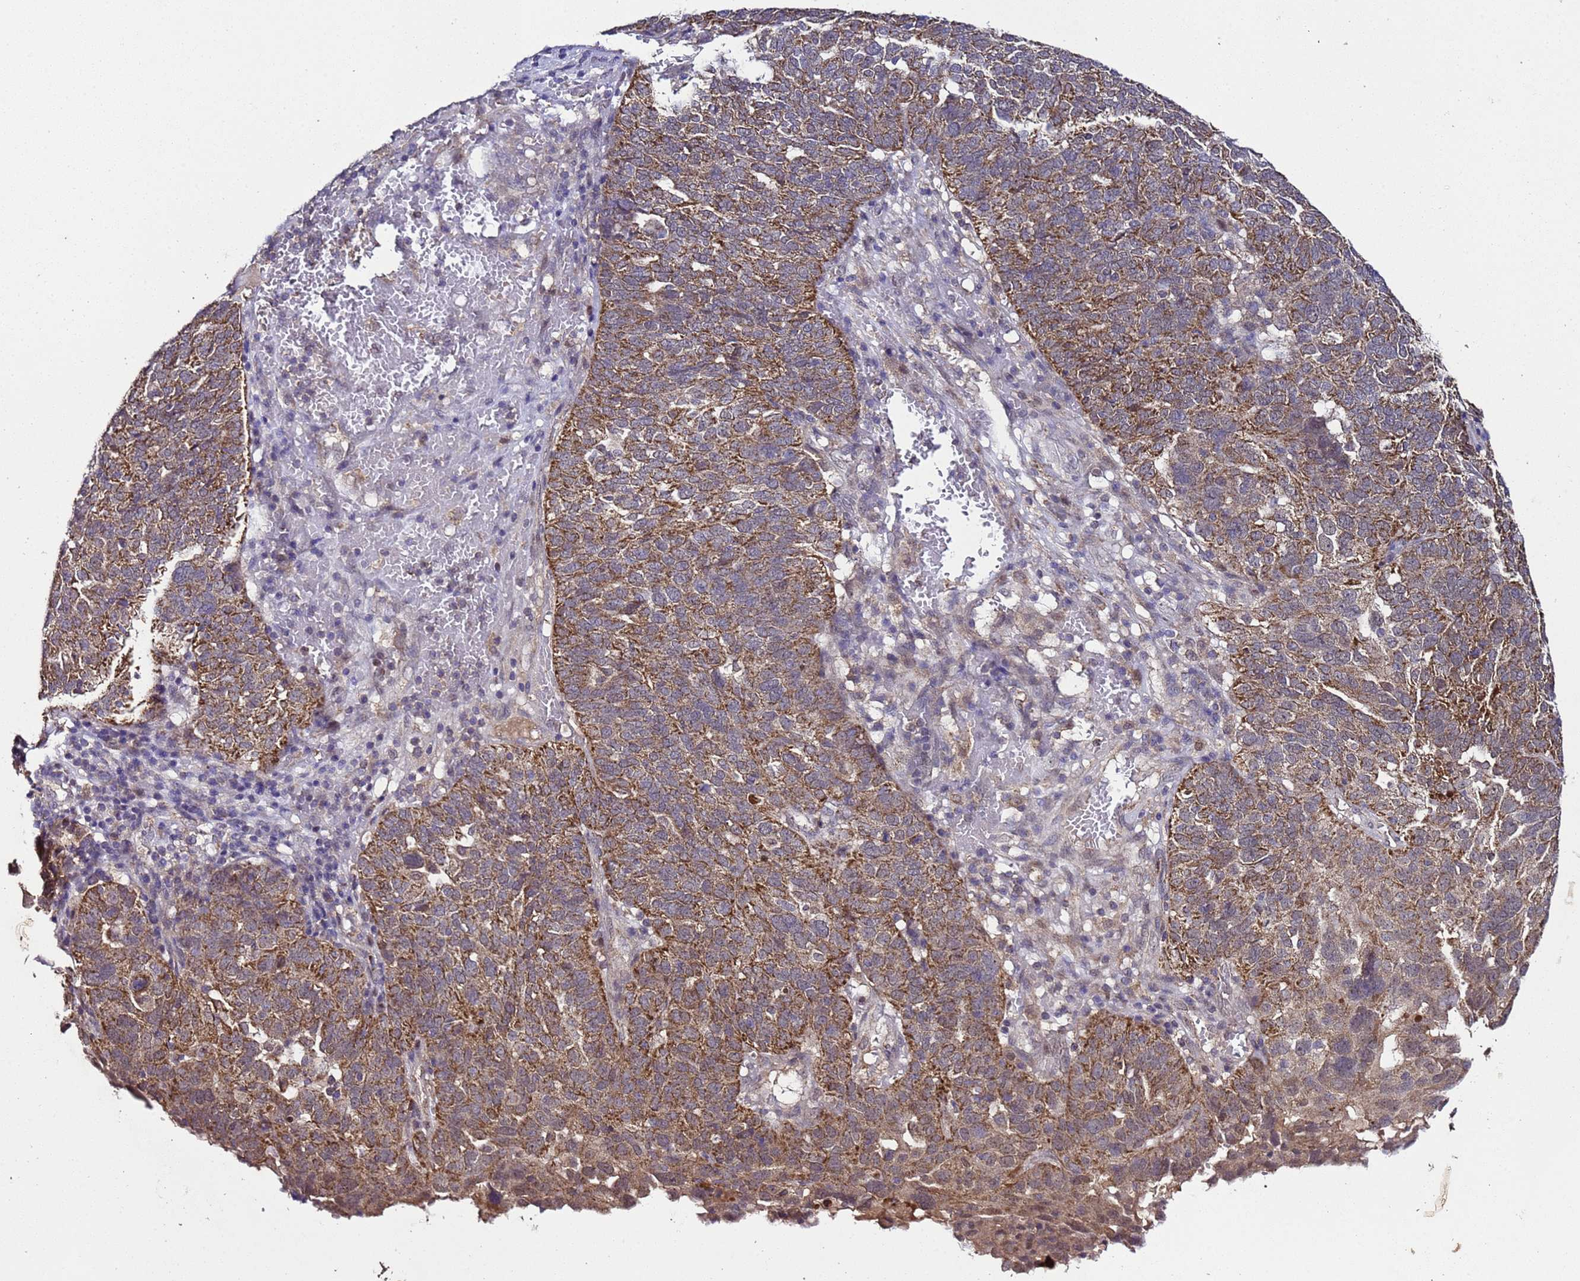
{"staining": {"intensity": "moderate", "quantity": ">75%", "location": "cytoplasmic/membranous"}, "tissue": "ovarian cancer", "cell_type": "Tumor cells", "image_type": "cancer", "snomed": [{"axis": "morphology", "description": "Cystadenocarcinoma, serous, NOS"}, {"axis": "topography", "description": "Ovary"}], "caption": "Ovarian cancer (serous cystadenocarcinoma) stained with DAB IHC shows medium levels of moderate cytoplasmic/membranous expression in approximately >75% of tumor cells.", "gene": "HSPBAP1", "patient": {"sex": "female", "age": 59}}